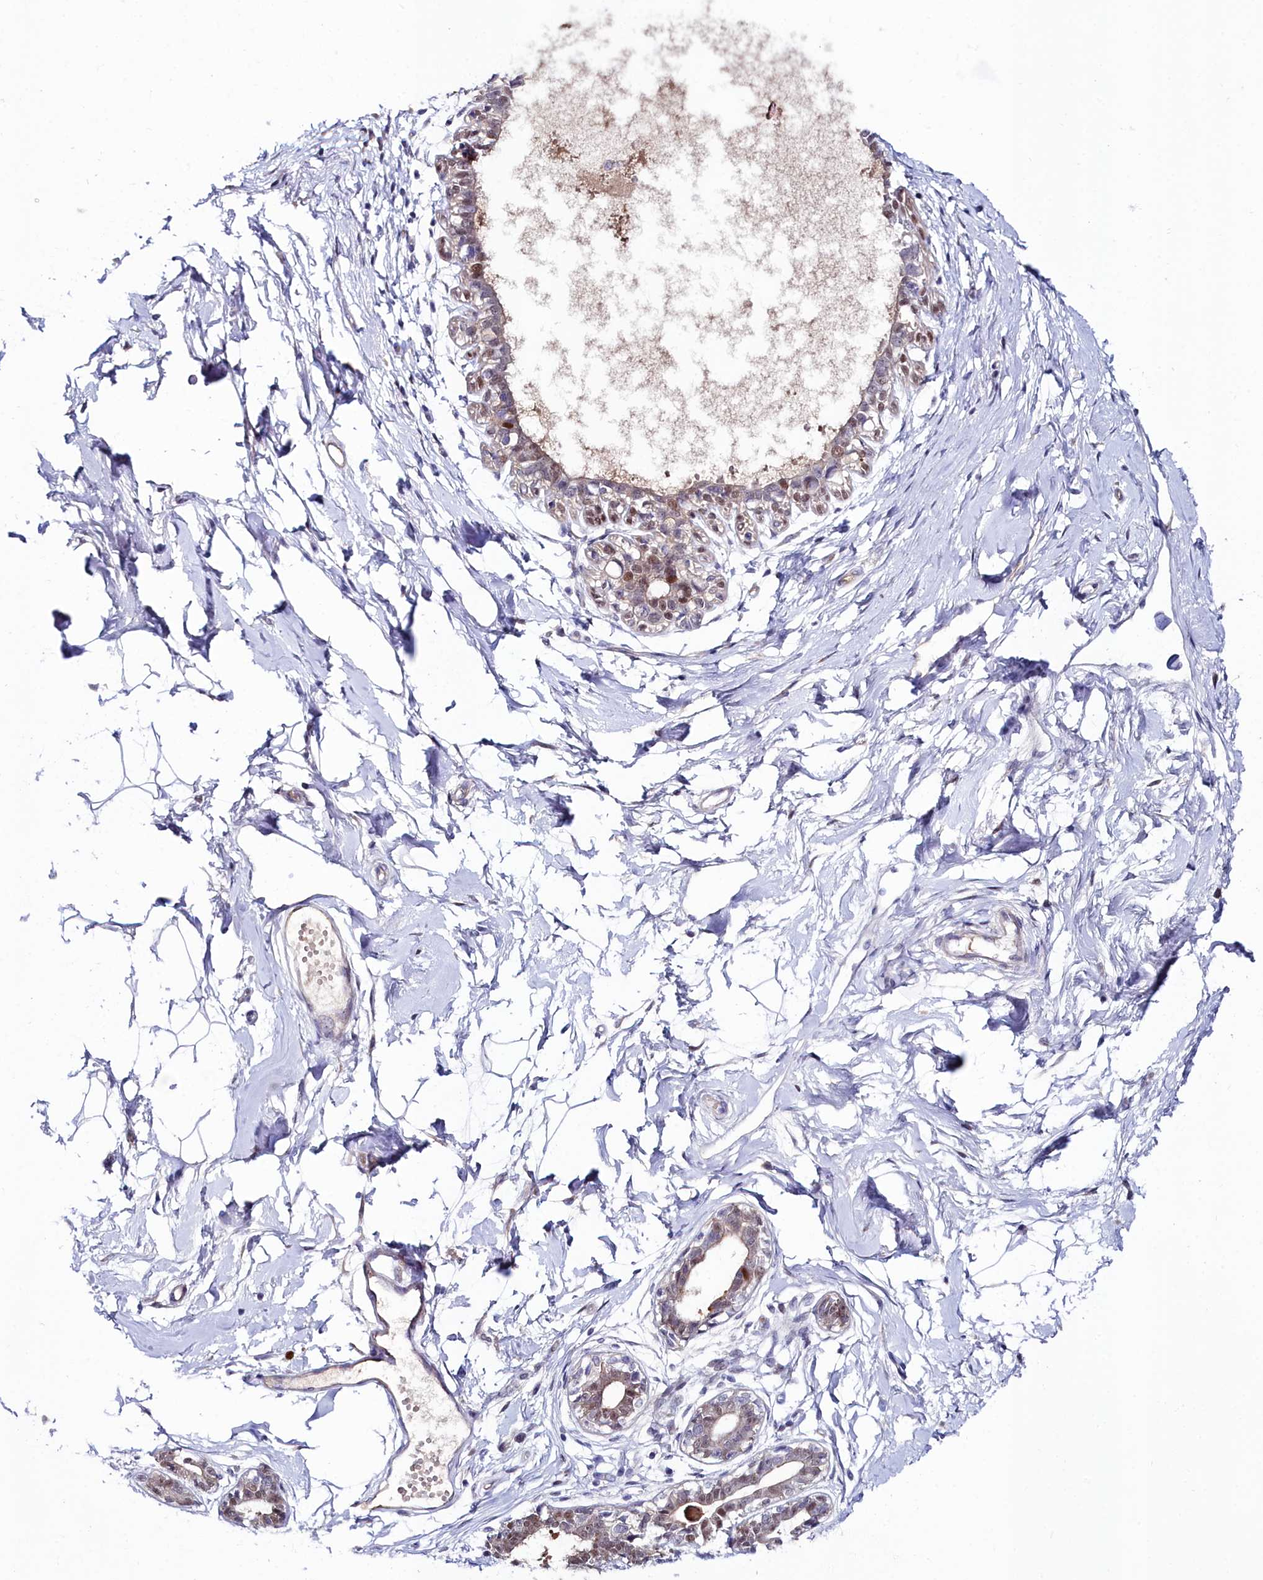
{"staining": {"intensity": "negative", "quantity": "none", "location": "none"}, "tissue": "breast", "cell_type": "Adipocytes", "image_type": "normal", "snomed": [{"axis": "morphology", "description": "Normal tissue, NOS"}, {"axis": "topography", "description": "Breast"}], "caption": "Breast stained for a protein using immunohistochemistry (IHC) exhibits no staining adipocytes.", "gene": "KCTD18", "patient": {"sex": "female", "age": 45}}